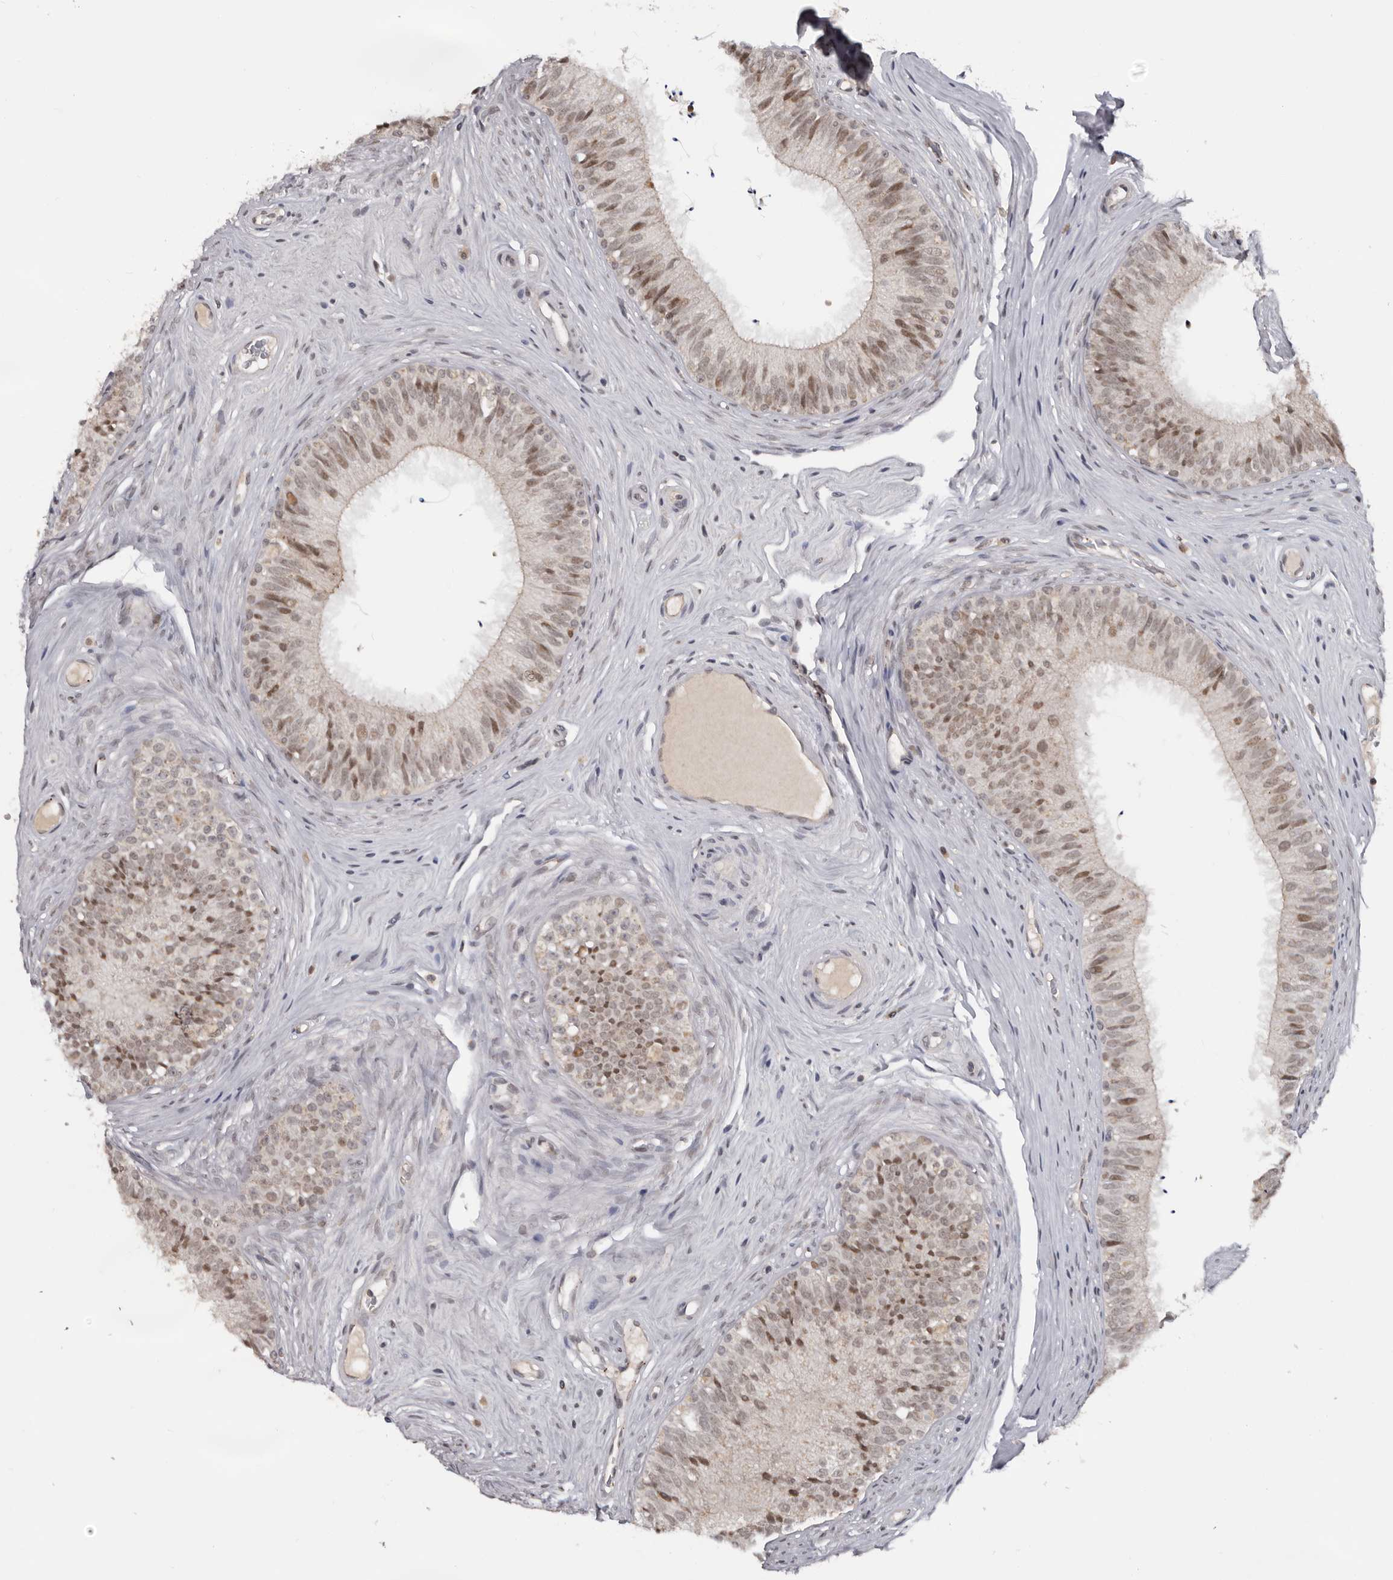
{"staining": {"intensity": "moderate", "quantity": "25%-75%", "location": "nuclear"}, "tissue": "epididymis", "cell_type": "Glandular cells", "image_type": "normal", "snomed": [{"axis": "morphology", "description": "Normal tissue, NOS"}, {"axis": "topography", "description": "Epididymis"}], "caption": "This micrograph demonstrates normal epididymis stained with IHC to label a protein in brown. The nuclear of glandular cells show moderate positivity for the protein. Nuclei are counter-stained blue.", "gene": "MOGAT2", "patient": {"sex": "male", "age": 29}}